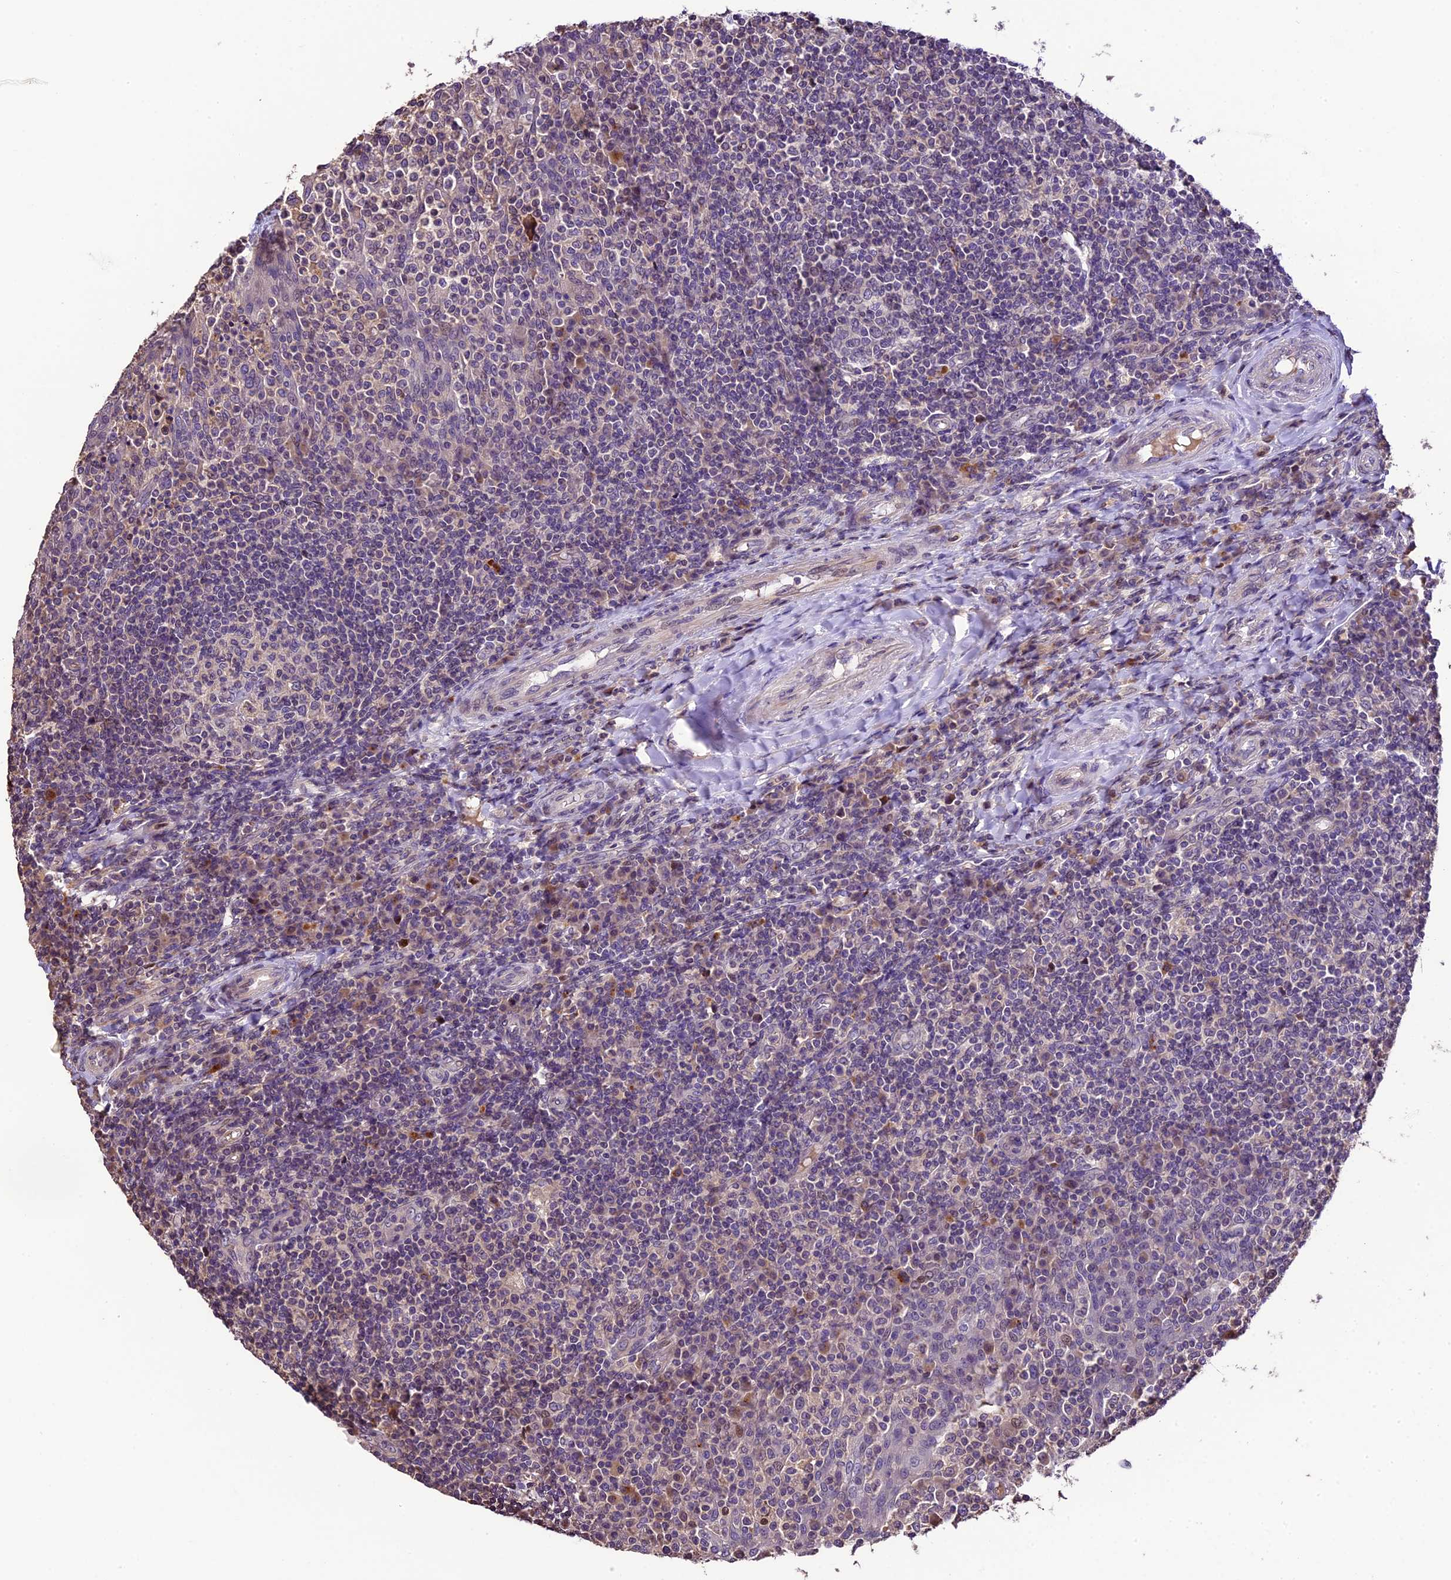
{"staining": {"intensity": "negative", "quantity": "none", "location": "none"}, "tissue": "tonsil", "cell_type": "Germinal center cells", "image_type": "normal", "snomed": [{"axis": "morphology", "description": "Normal tissue, NOS"}, {"axis": "topography", "description": "Tonsil"}], "caption": "The immunohistochemistry (IHC) photomicrograph has no significant positivity in germinal center cells of tonsil. Nuclei are stained in blue.", "gene": "DGKH", "patient": {"sex": "female", "age": 19}}